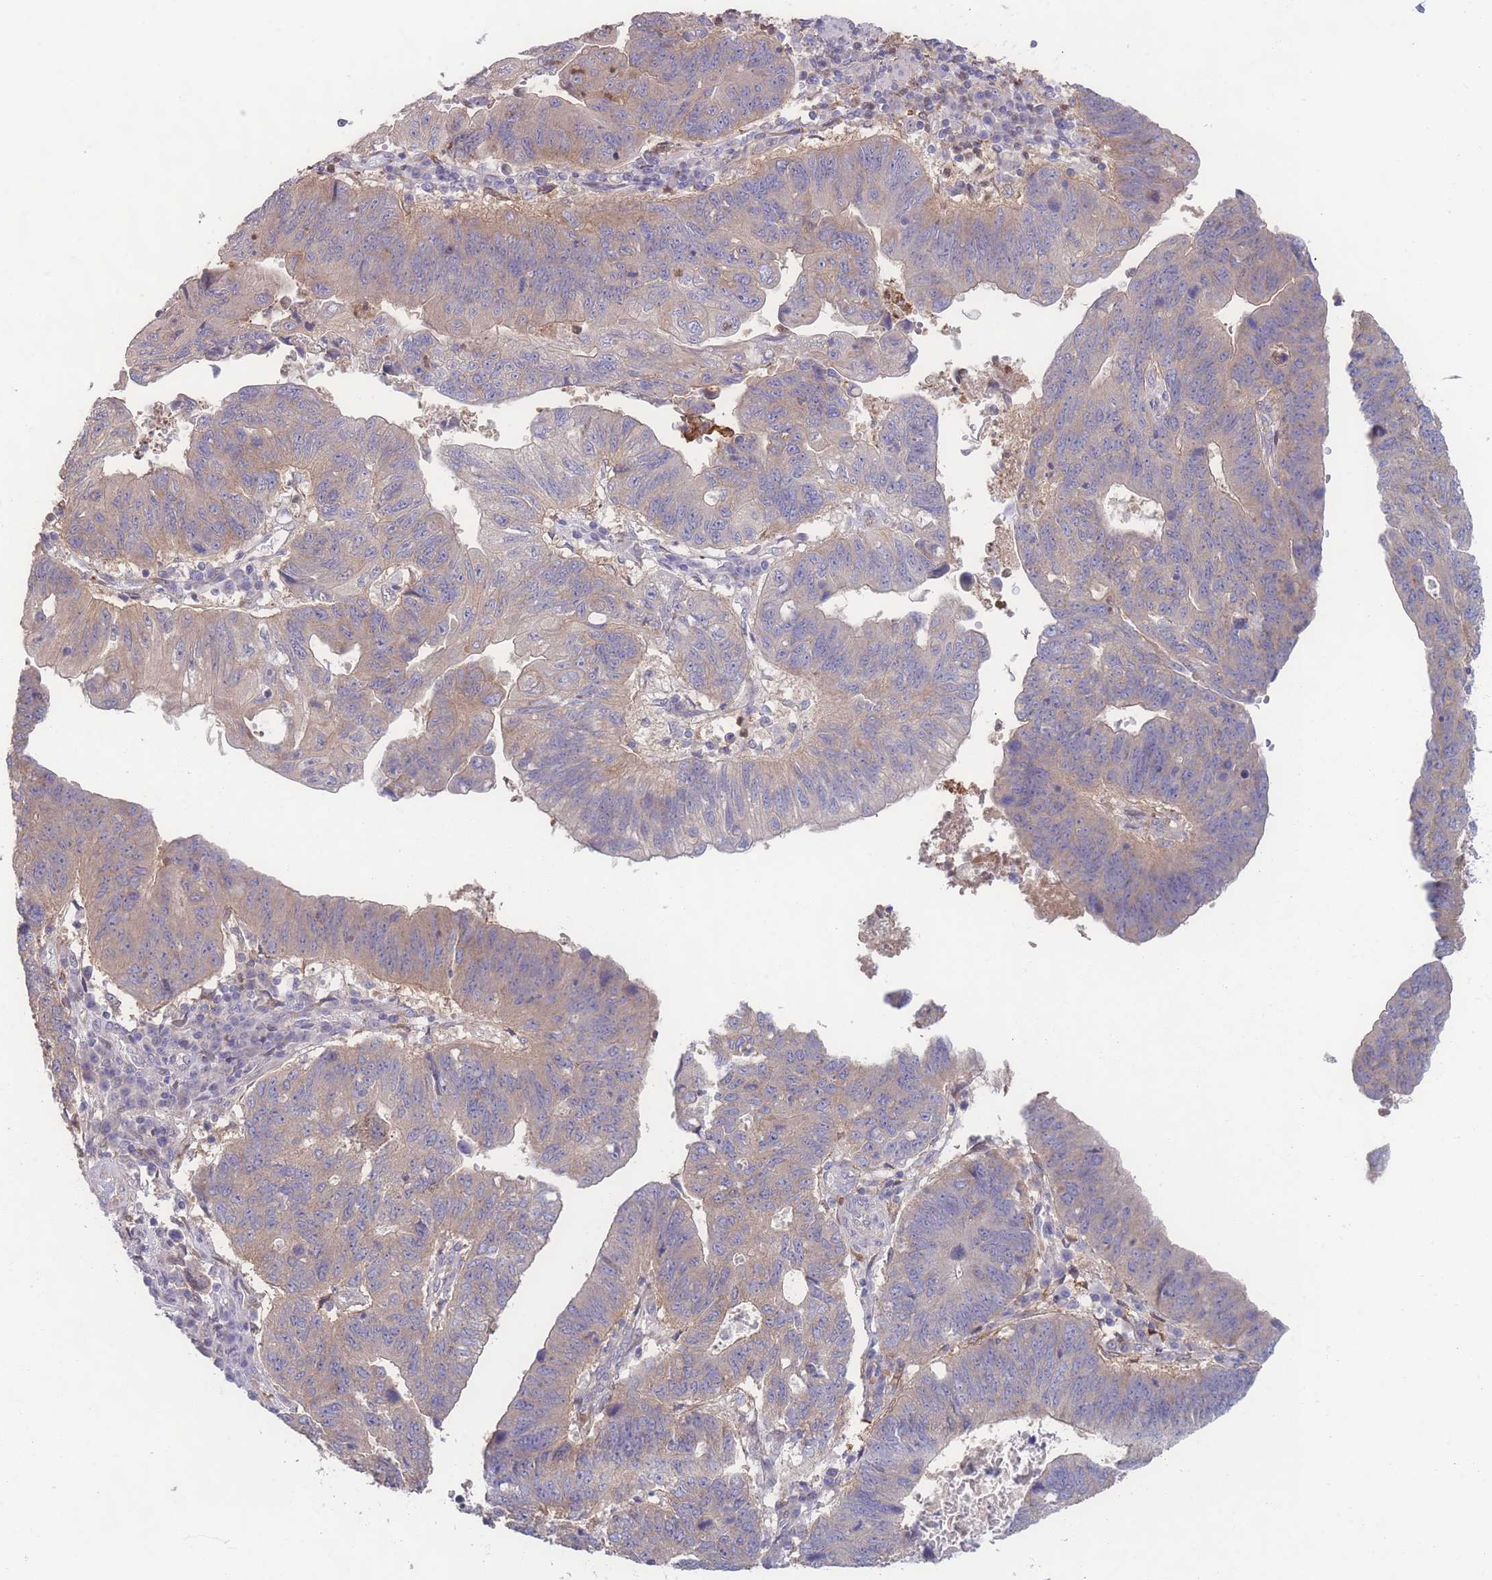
{"staining": {"intensity": "moderate", "quantity": "<25%", "location": "cytoplasmic/membranous"}, "tissue": "stomach cancer", "cell_type": "Tumor cells", "image_type": "cancer", "snomed": [{"axis": "morphology", "description": "Adenocarcinoma, NOS"}, {"axis": "topography", "description": "Stomach"}], "caption": "About <25% of tumor cells in human stomach cancer (adenocarcinoma) reveal moderate cytoplasmic/membranous protein staining as visualized by brown immunohistochemical staining.", "gene": "STEAP3", "patient": {"sex": "male", "age": 59}}